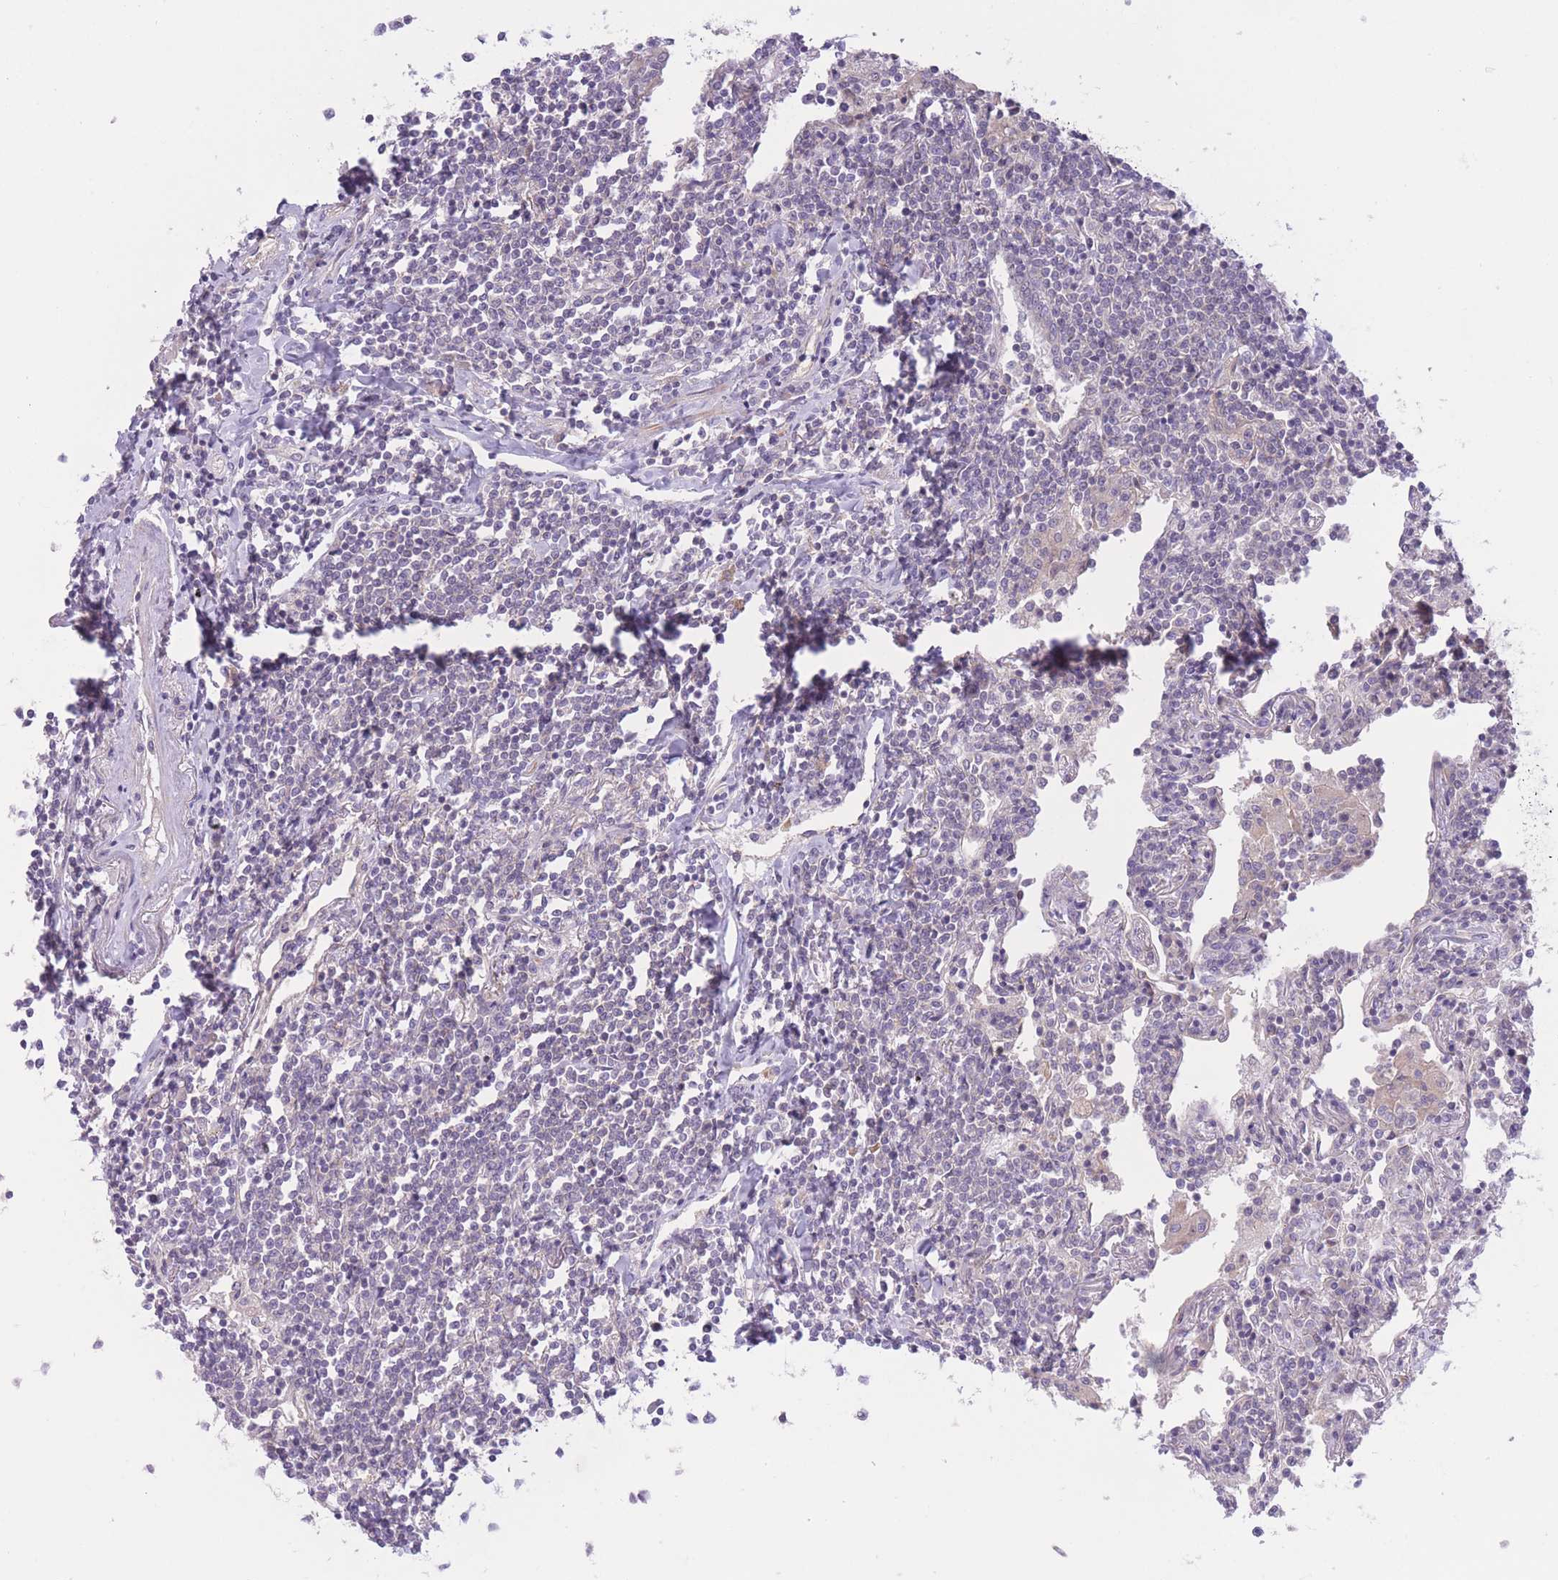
{"staining": {"intensity": "negative", "quantity": "none", "location": "none"}, "tissue": "lymphoma", "cell_type": "Tumor cells", "image_type": "cancer", "snomed": [{"axis": "morphology", "description": "Malignant lymphoma, non-Hodgkin's type, Low grade"}, {"axis": "topography", "description": "Lung"}], "caption": "This is an immunohistochemistry (IHC) histopathology image of human lymphoma. There is no expression in tumor cells.", "gene": "FUT5", "patient": {"sex": "female", "age": 71}}